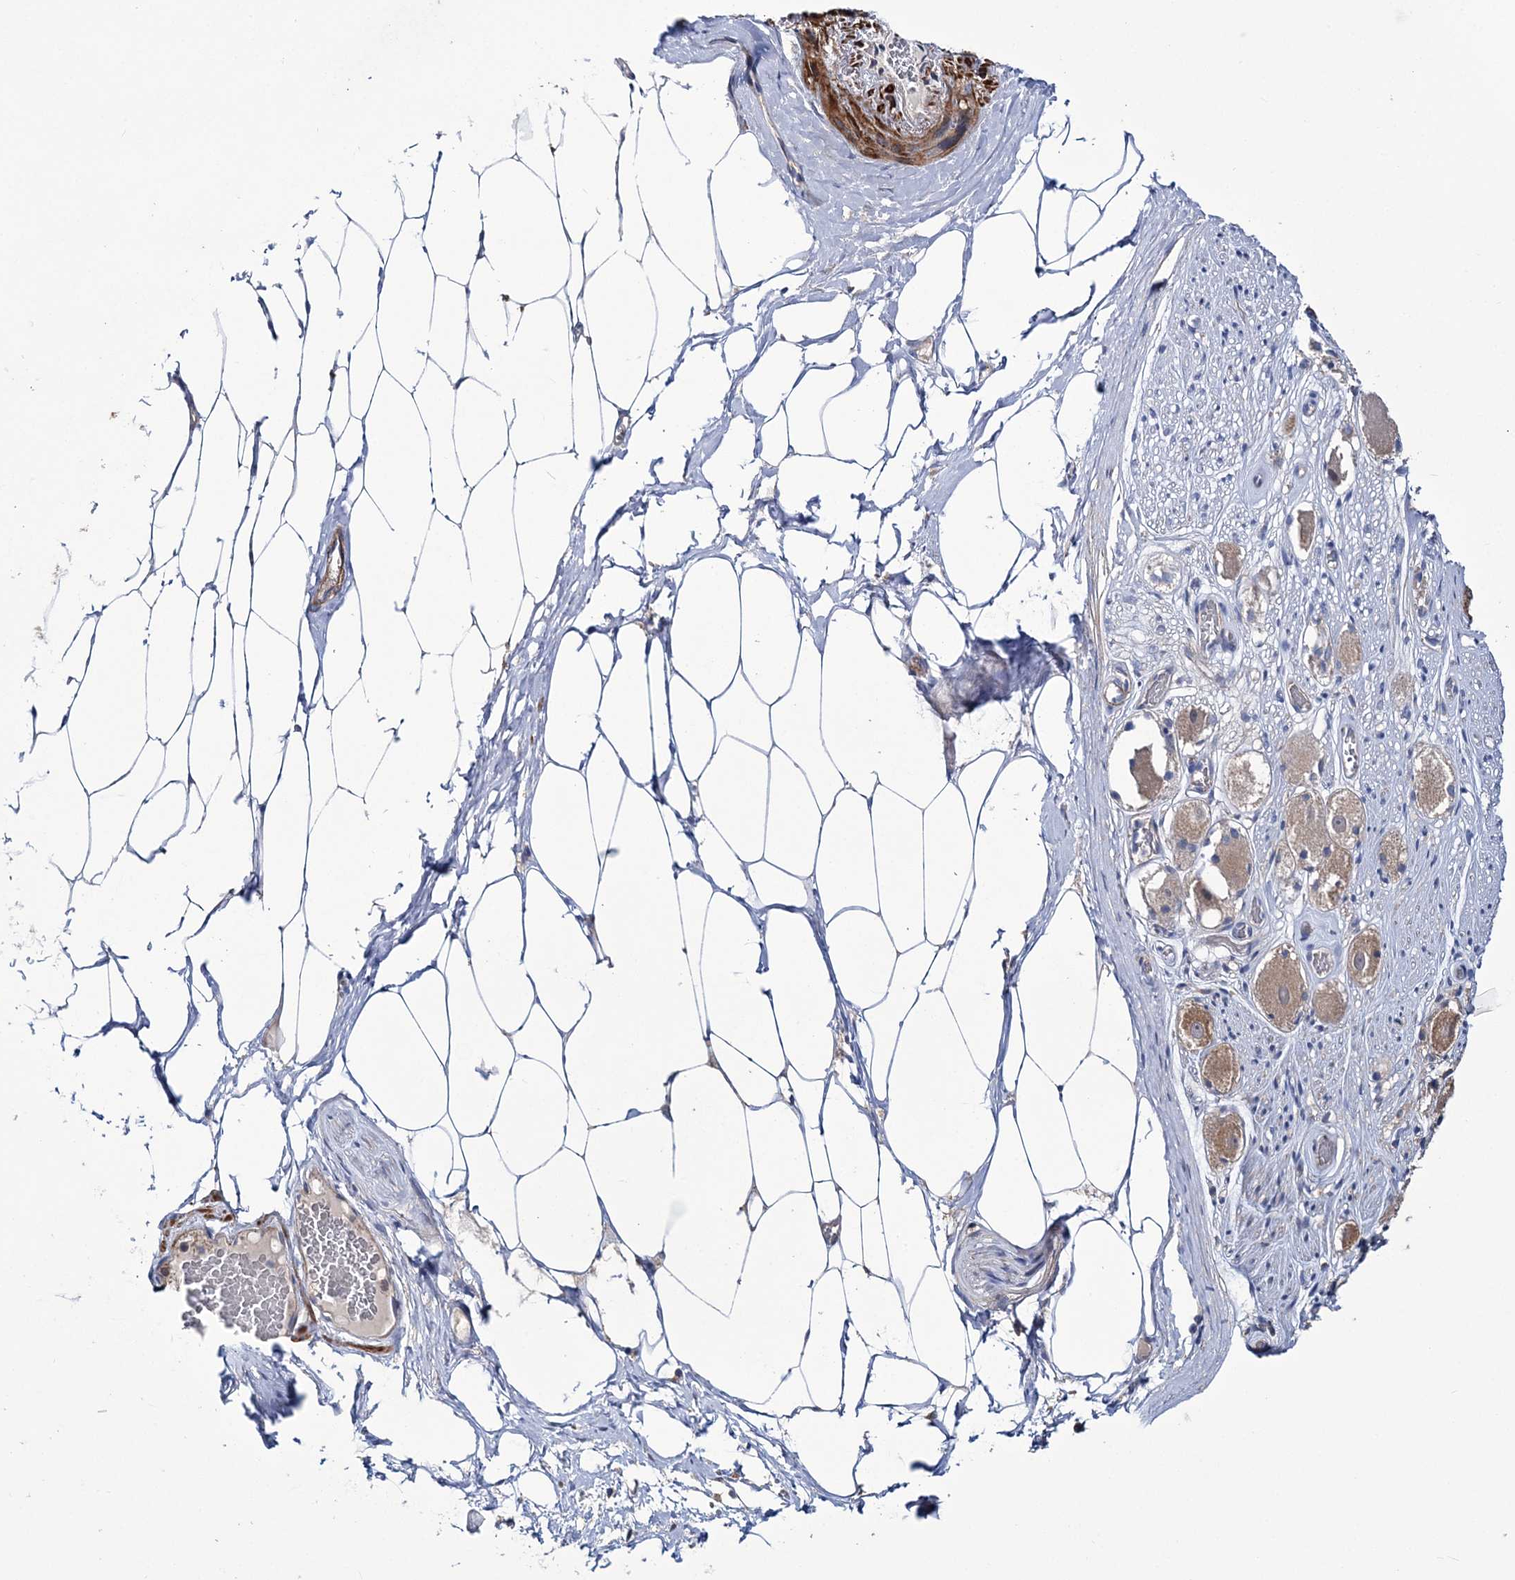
{"staining": {"intensity": "negative", "quantity": "none", "location": "none"}, "tissue": "adipose tissue", "cell_type": "Adipocytes", "image_type": "normal", "snomed": [{"axis": "morphology", "description": "Normal tissue, NOS"}, {"axis": "morphology", "description": "Adenocarcinoma, Low grade"}, {"axis": "topography", "description": "Prostate"}, {"axis": "topography", "description": "Peripheral nerve tissue"}], "caption": "Immunohistochemical staining of unremarkable adipose tissue shows no significant staining in adipocytes.", "gene": "PPP2R2B", "patient": {"sex": "male", "age": 63}}